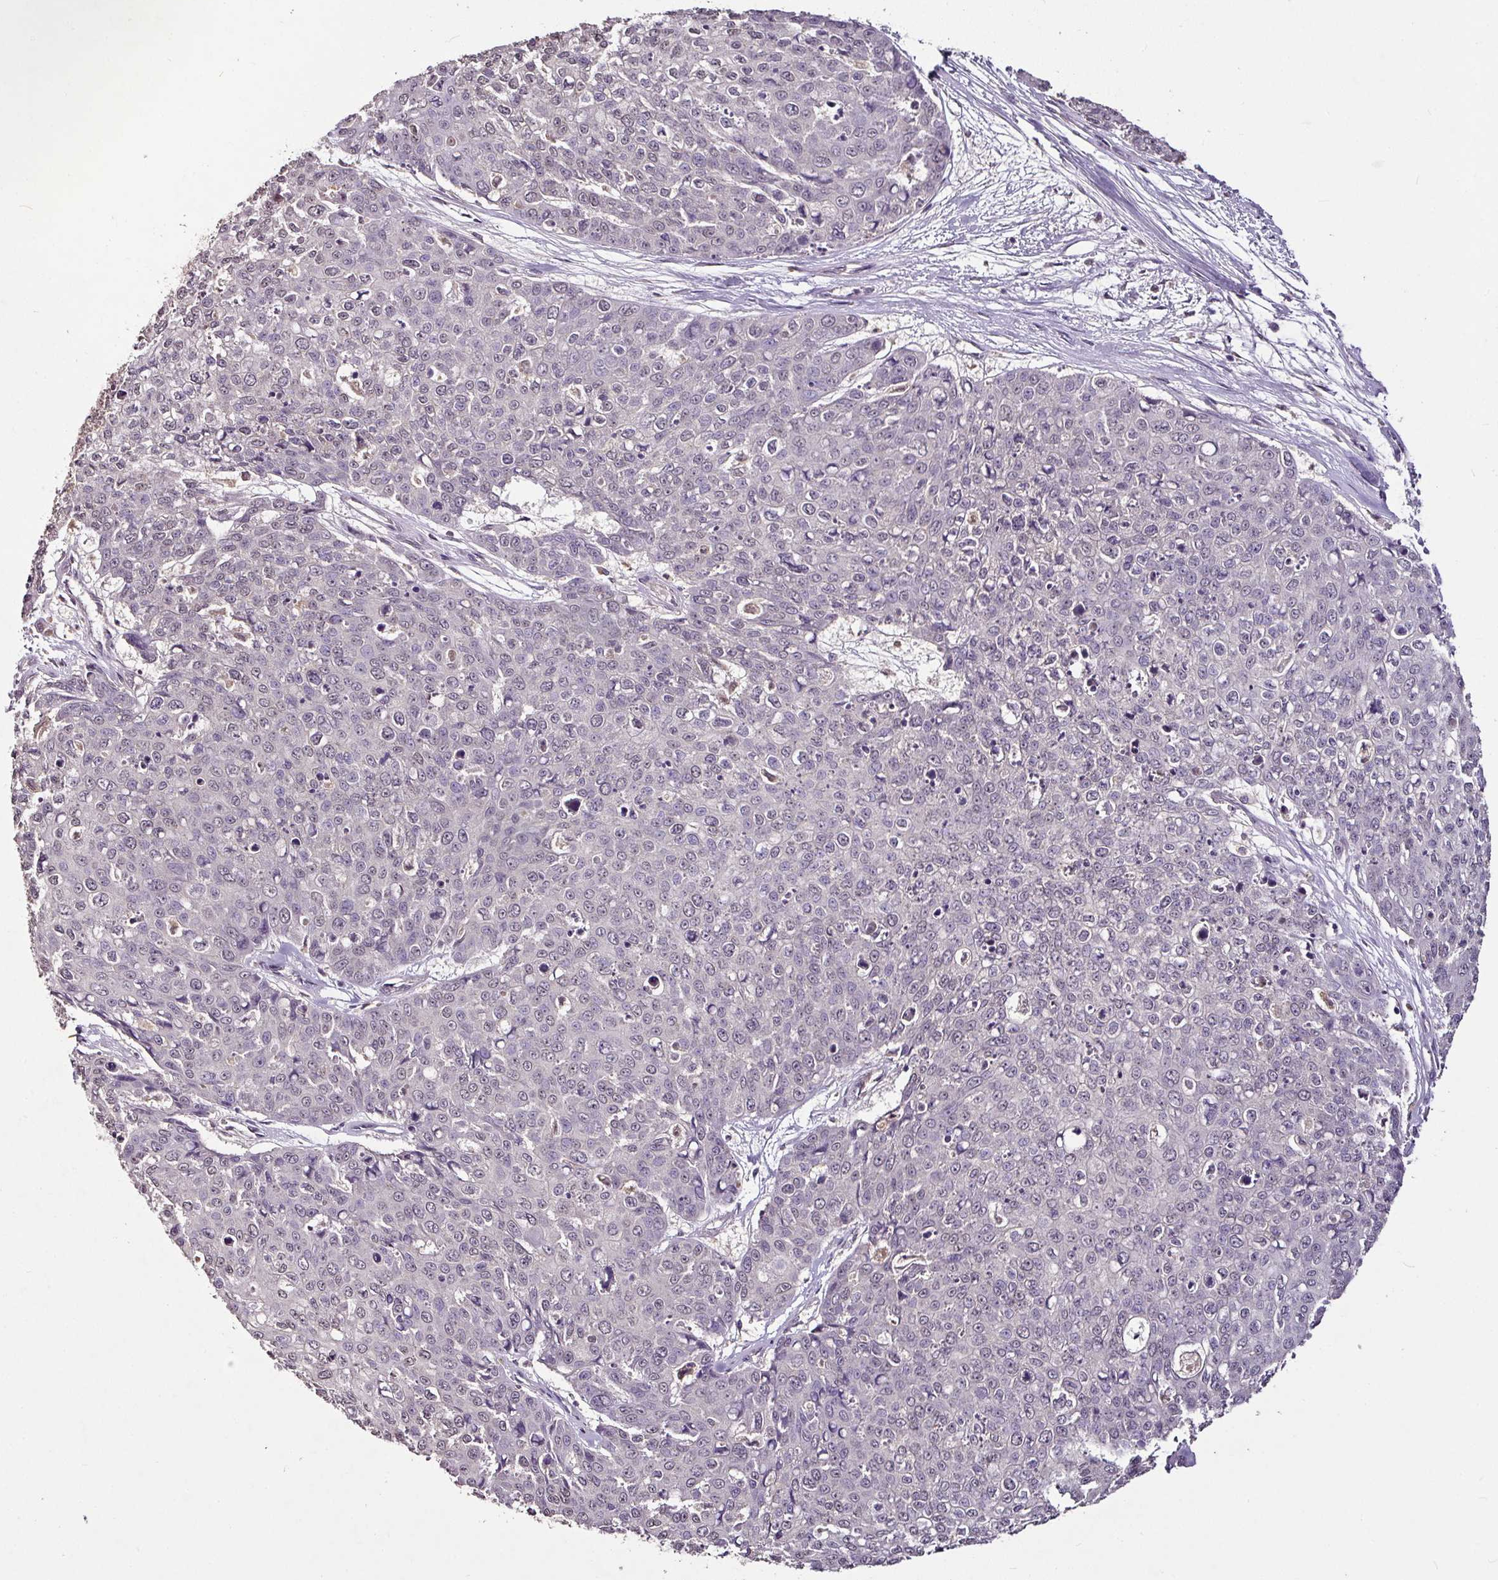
{"staining": {"intensity": "negative", "quantity": "none", "location": "none"}, "tissue": "skin cancer", "cell_type": "Tumor cells", "image_type": "cancer", "snomed": [{"axis": "morphology", "description": "Squamous cell carcinoma, NOS"}, {"axis": "topography", "description": "Skin"}], "caption": "The histopathology image demonstrates no significant staining in tumor cells of skin cancer.", "gene": "RPL38", "patient": {"sex": "male", "age": 71}}